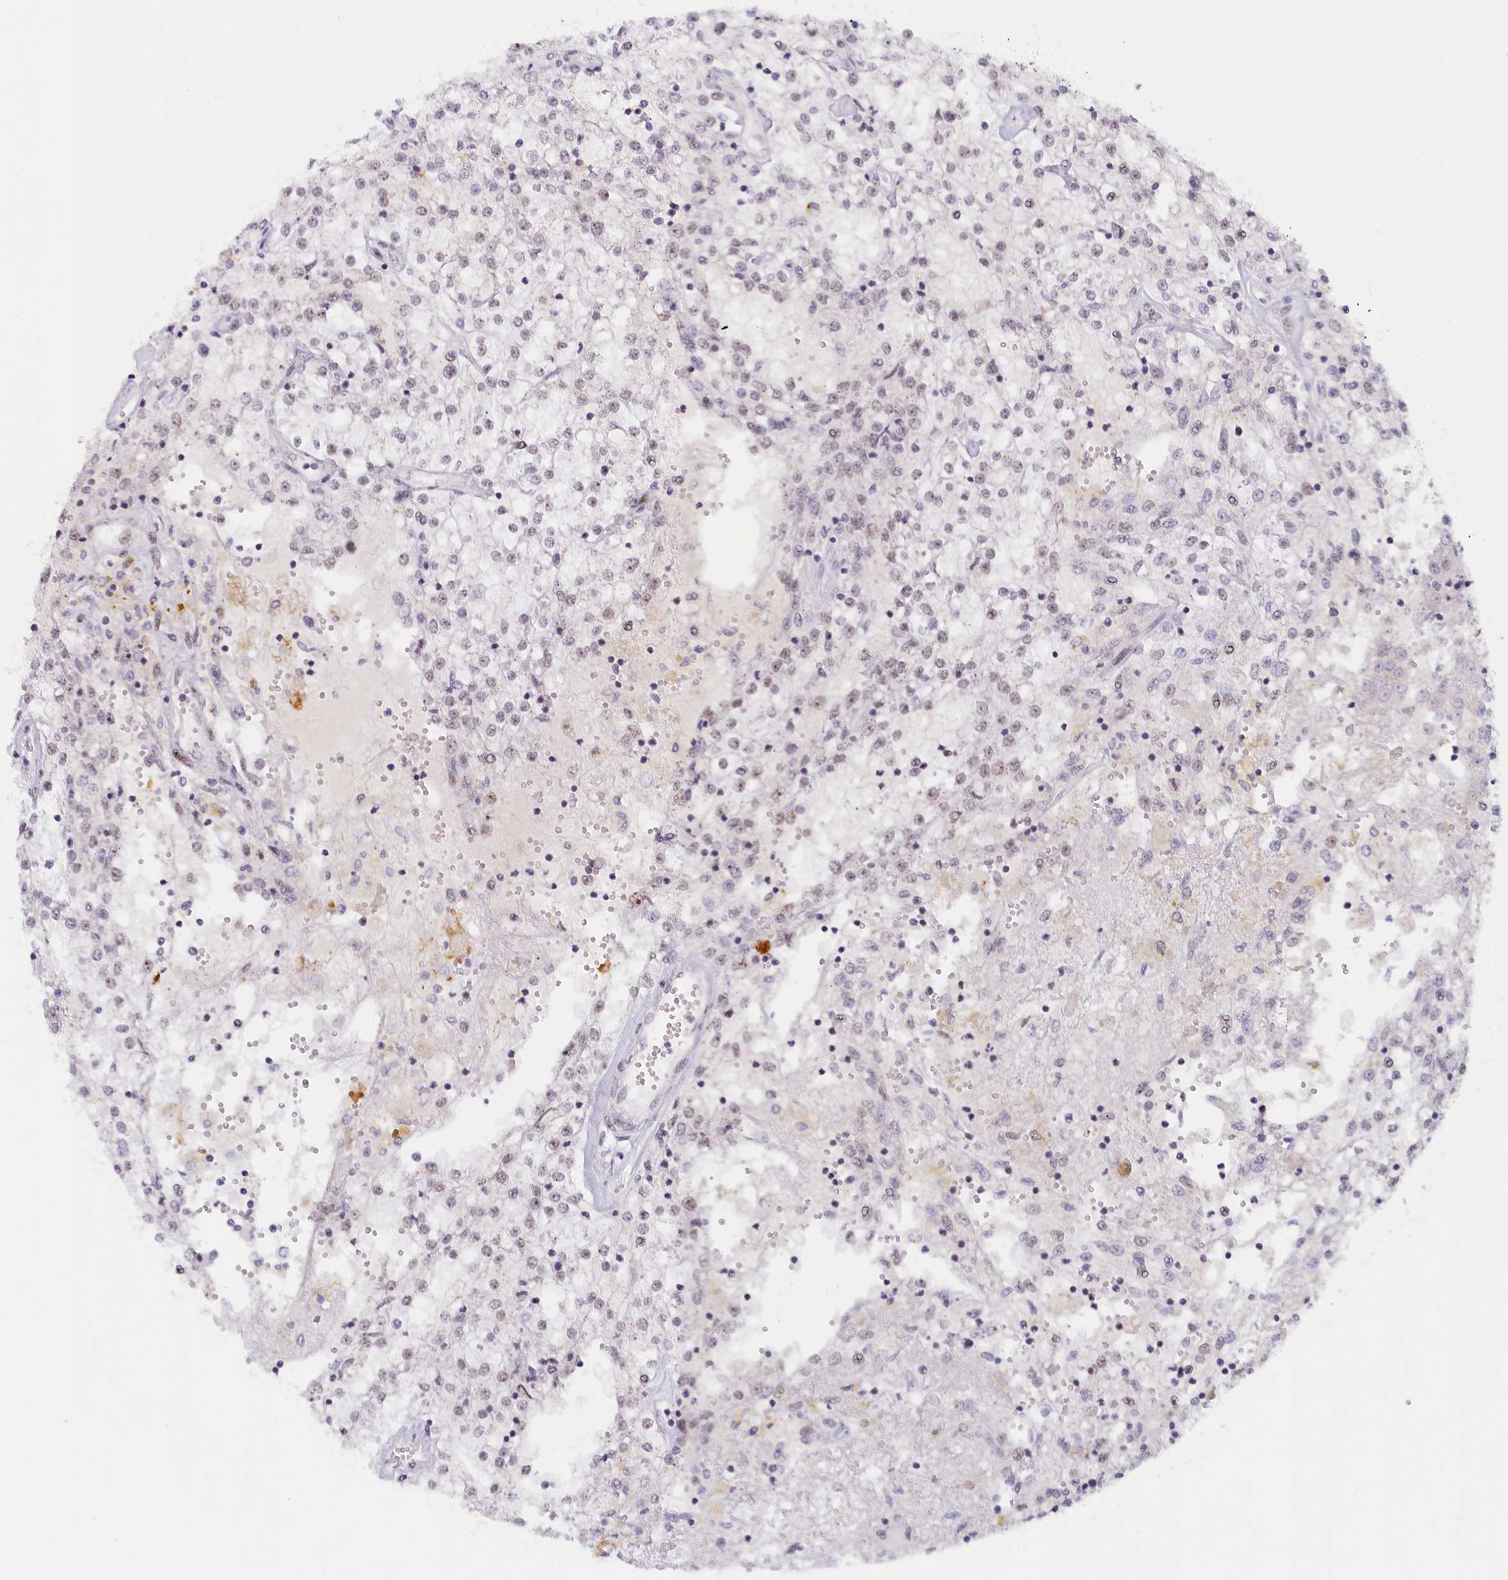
{"staining": {"intensity": "moderate", "quantity": "<25%", "location": "nuclear"}, "tissue": "renal cancer", "cell_type": "Tumor cells", "image_type": "cancer", "snomed": [{"axis": "morphology", "description": "Adenocarcinoma, NOS"}, {"axis": "topography", "description": "Kidney"}], "caption": "An IHC image of neoplastic tissue is shown. Protein staining in brown shows moderate nuclear positivity in renal cancer (adenocarcinoma) within tumor cells.", "gene": "SEC31B", "patient": {"sex": "female", "age": 52}}